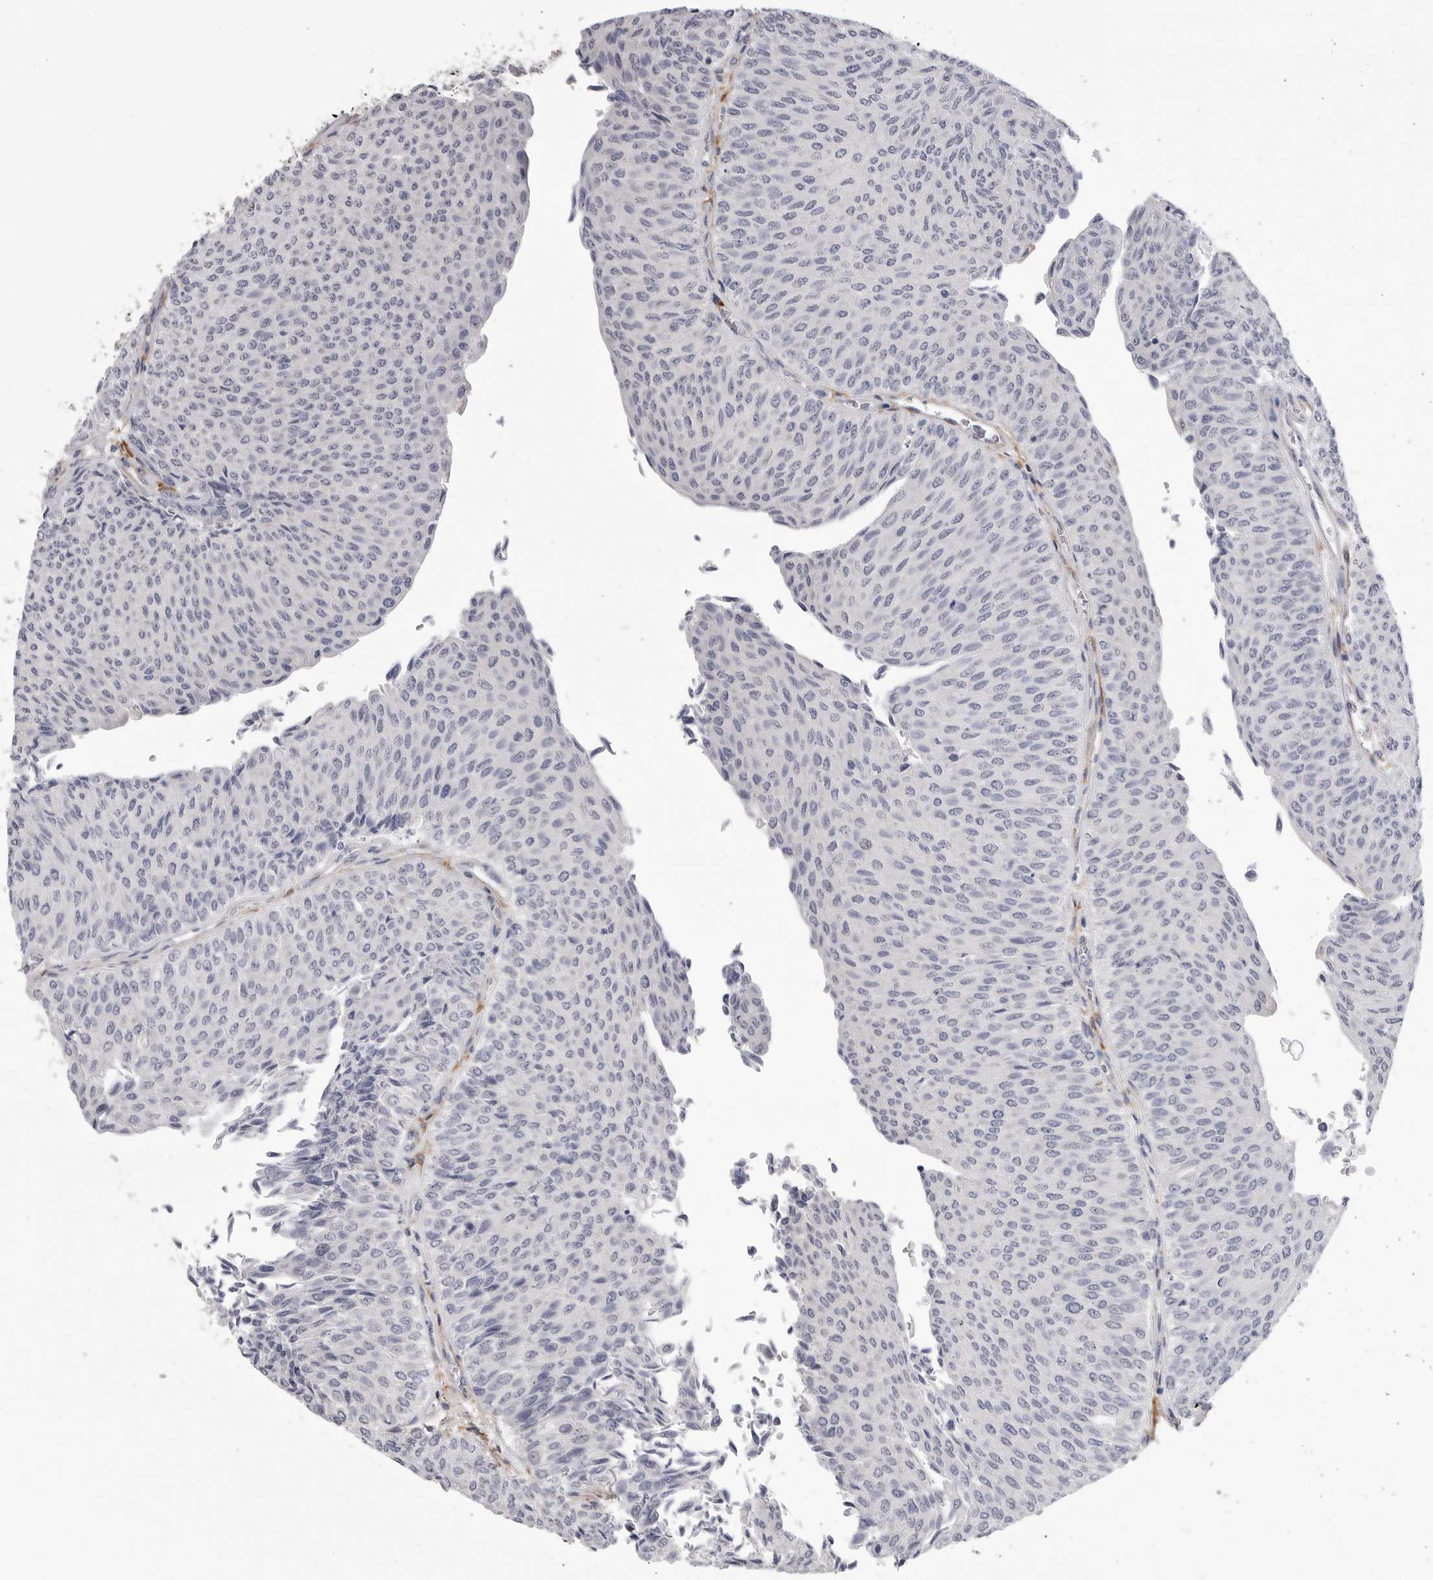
{"staining": {"intensity": "negative", "quantity": "none", "location": "none"}, "tissue": "urothelial cancer", "cell_type": "Tumor cells", "image_type": "cancer", "snomed": [{"axis": "morphology", "description": "Urothelial carcinoma, Low grade"}, {"axis": "topography", "description": "Urinary bladder"}], "caption": "Immunohistochemical staining of low-grade urothelial carcinoma exhibits no significant expression in tumor cells. (Immunohistochemistry (ihc), brightfield microscopy, high magnification).", "gene": "AKAP12", "patient": {"sex": "male", "age": 78}}